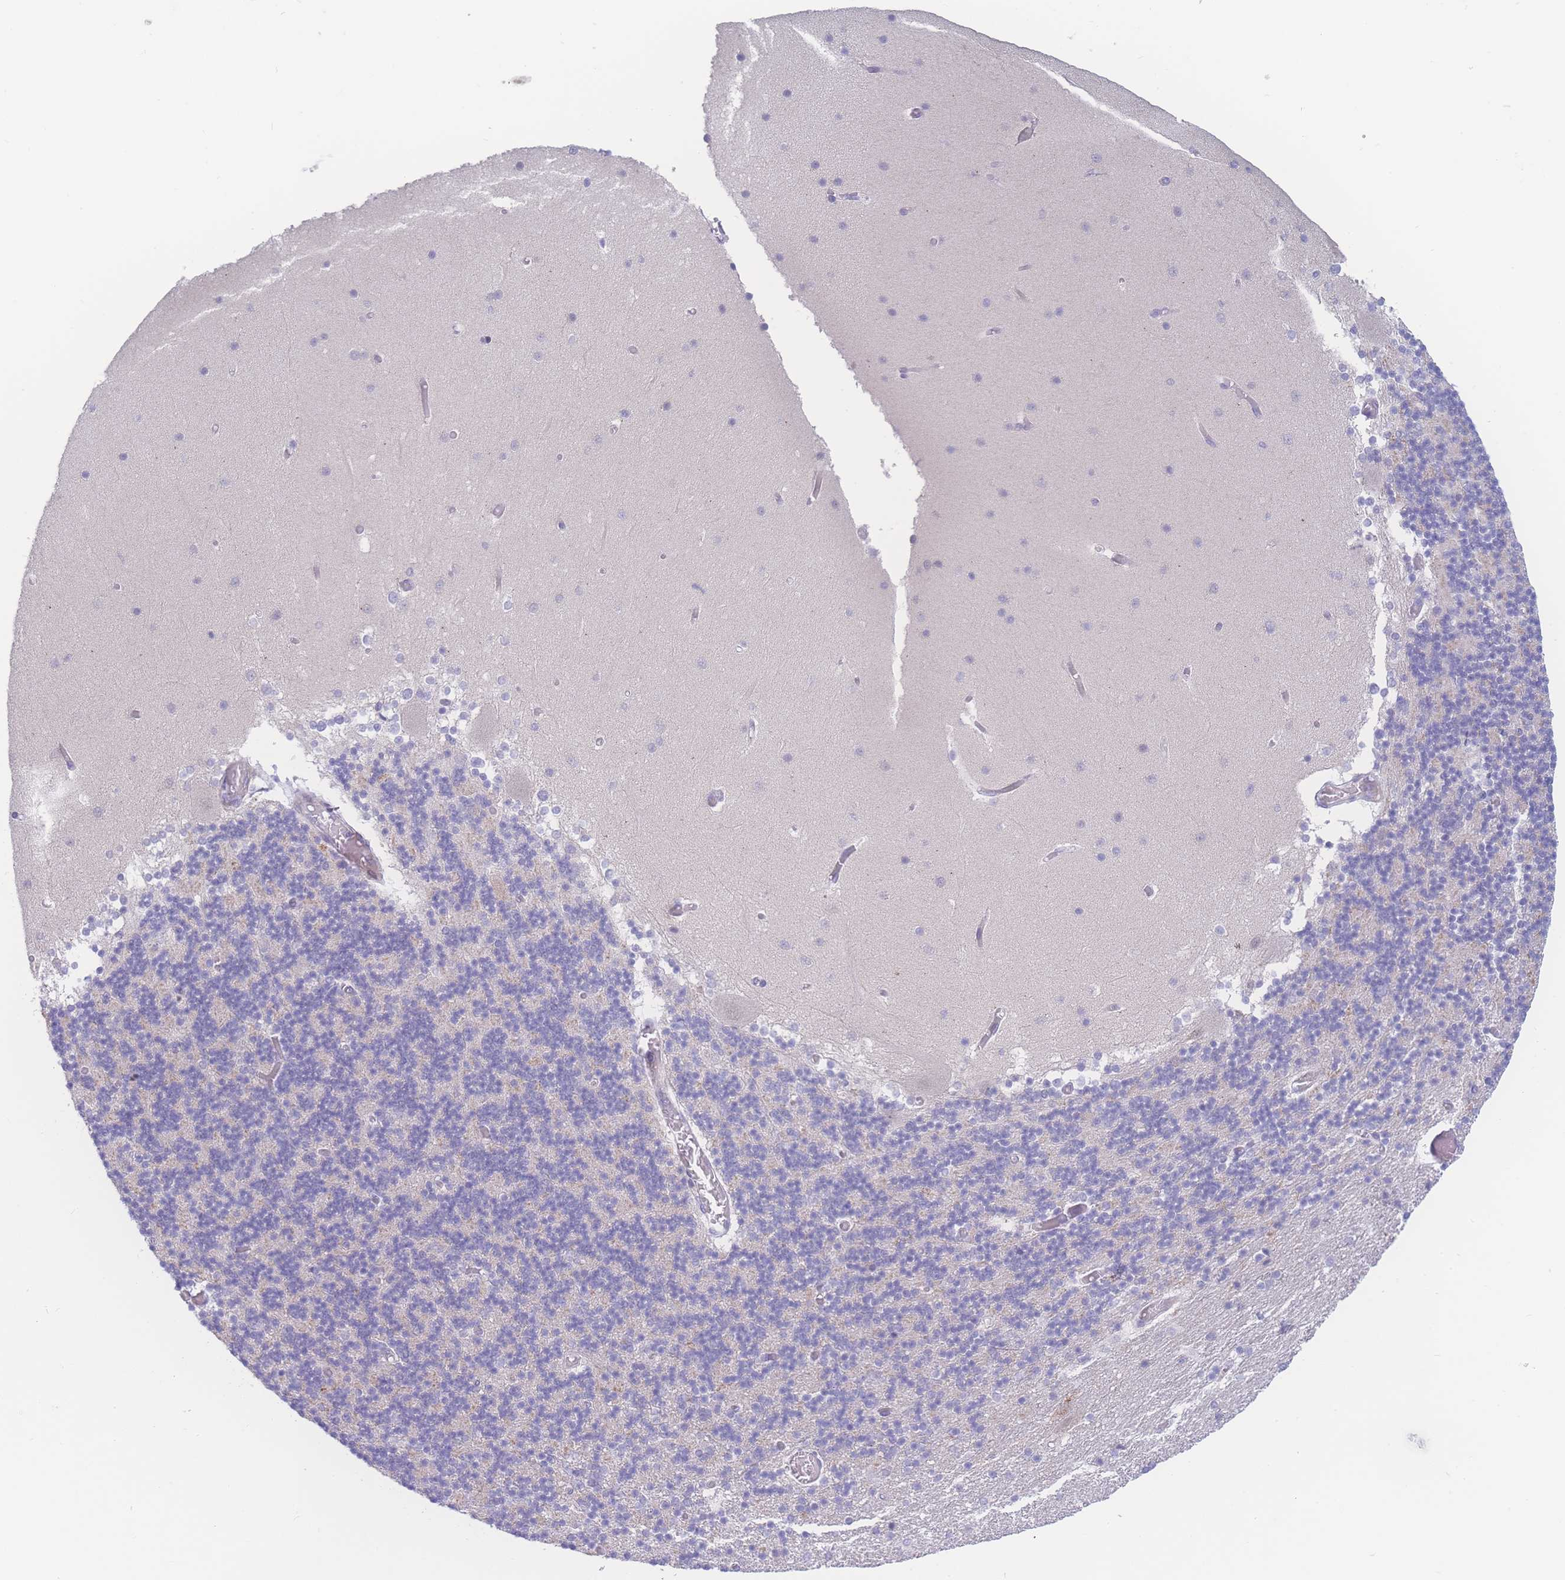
{"staining": {"intensity": "negative", "quantity": "none", "location": "none"}, "tissue": "cerebellum", "cell_type": "Cells in granular layer", "image_type": "normal", "snomed": [{"axis": "morphology", "description": "Normal tissue, NOS"}, {"axis": "topography", "description": "Cerebellum"}], "caption": "DAB immunohistochemical staining of benign human cerebellum displays no significant expression in cells in granular layer. Nuclei are stained in blue.", "gene": "PRSS22", "patient": {"sex": "female", "age": 28}}